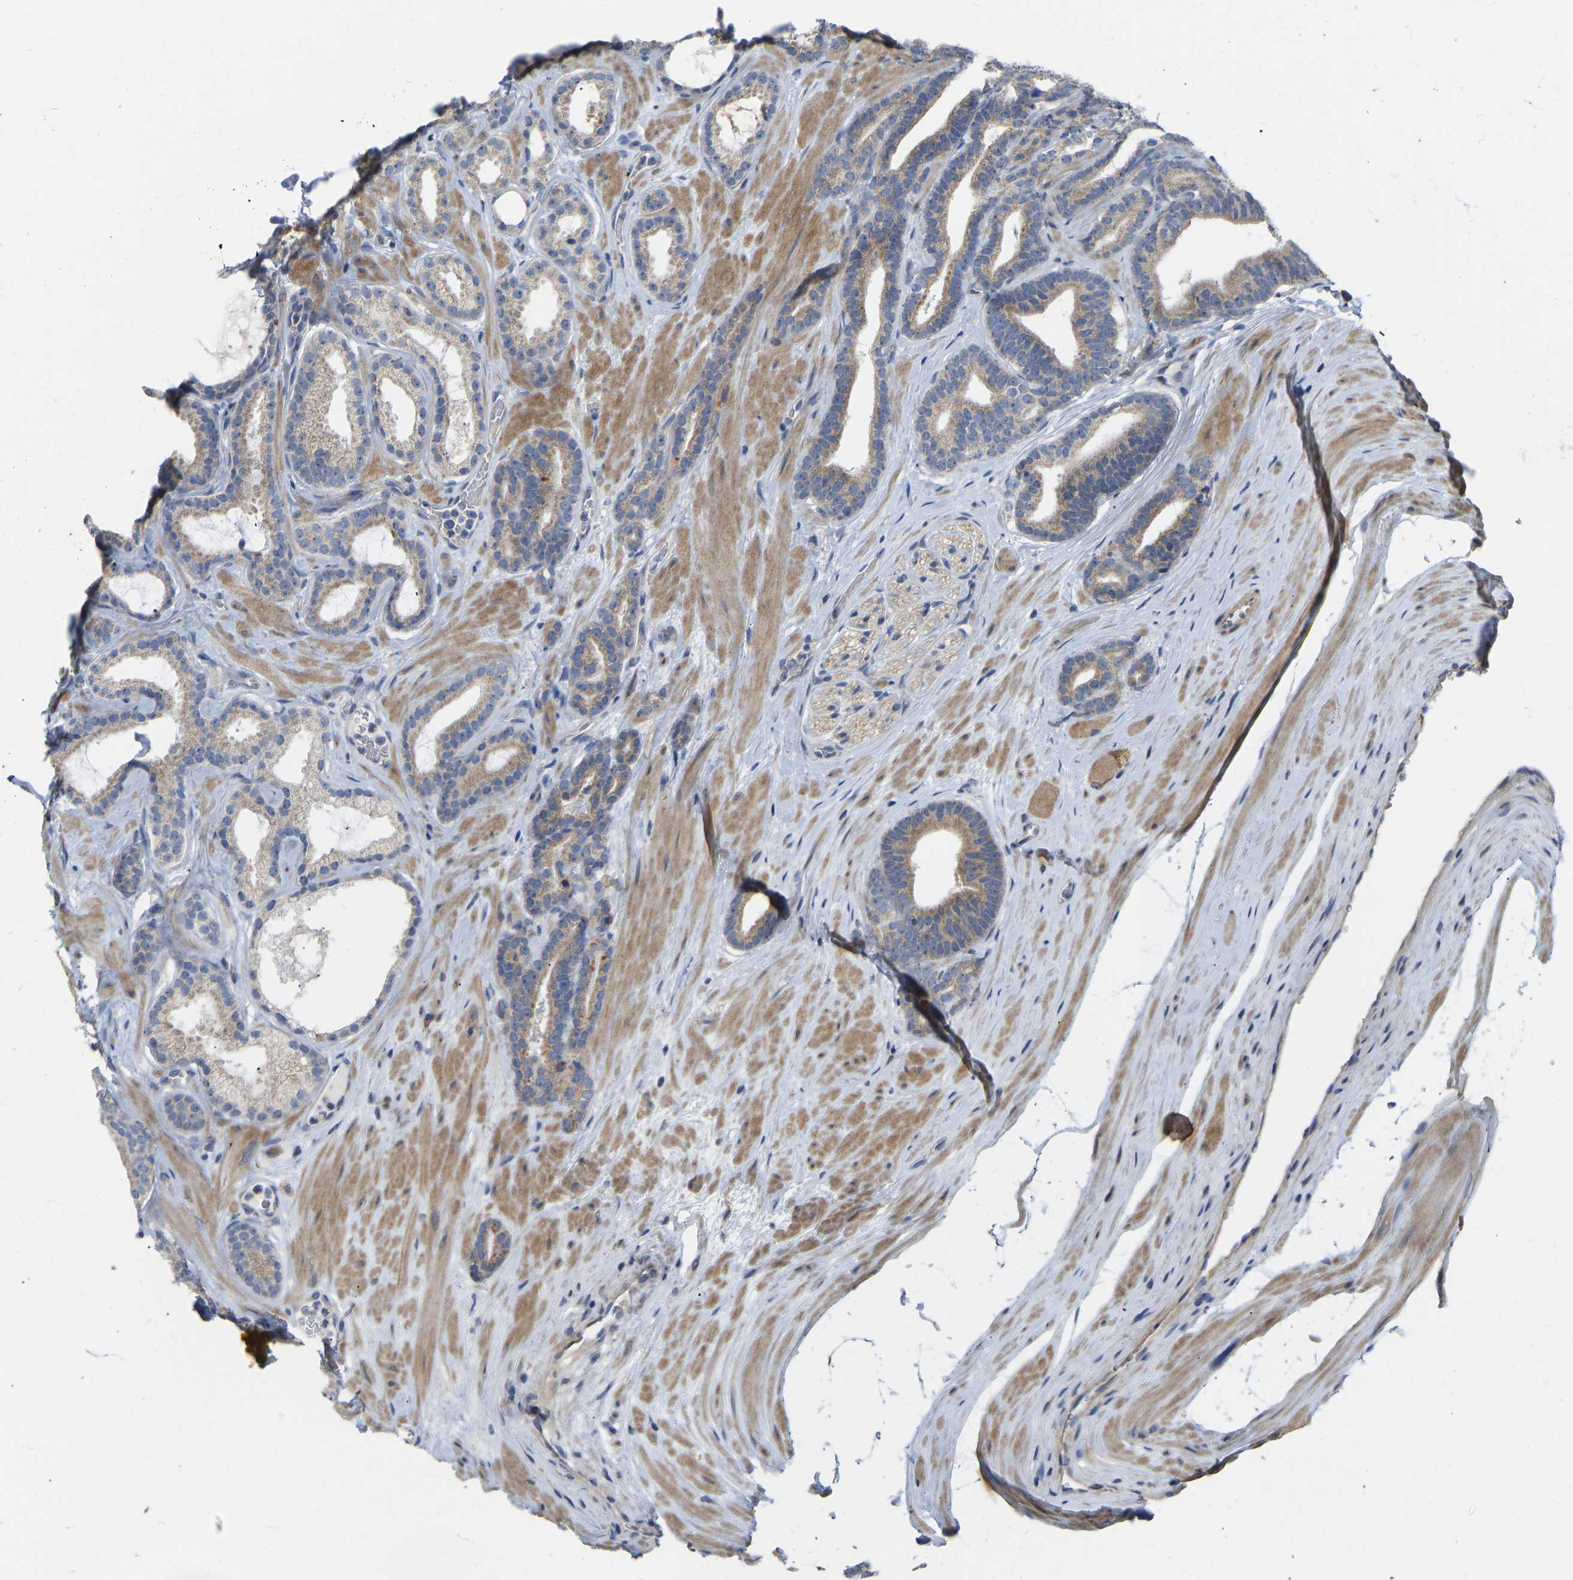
{"staining": {"intensity": "weak", "quantity": "25%-75%", "location": "cytoplasmic/membranous"}, "tissue": "prostate cancer", "cell_type": "Tumor cells", "image_type": "cancer", "snomed": [{"axis": "morphology", "description": "Adenocarcinoma, High grade"}, {"axis": "topography", "description": "Prostate"}], "caption": "This image displays prostate high-grade adenocarcinoma stained with IHC to label a protein in brown. The cytoplasmic/membranous of tumor cells show weak positivity for the protein. Nuclei are counter-stained blue.", "gene": "HACD2", "patient": {"sex": "male", "age": 60}}